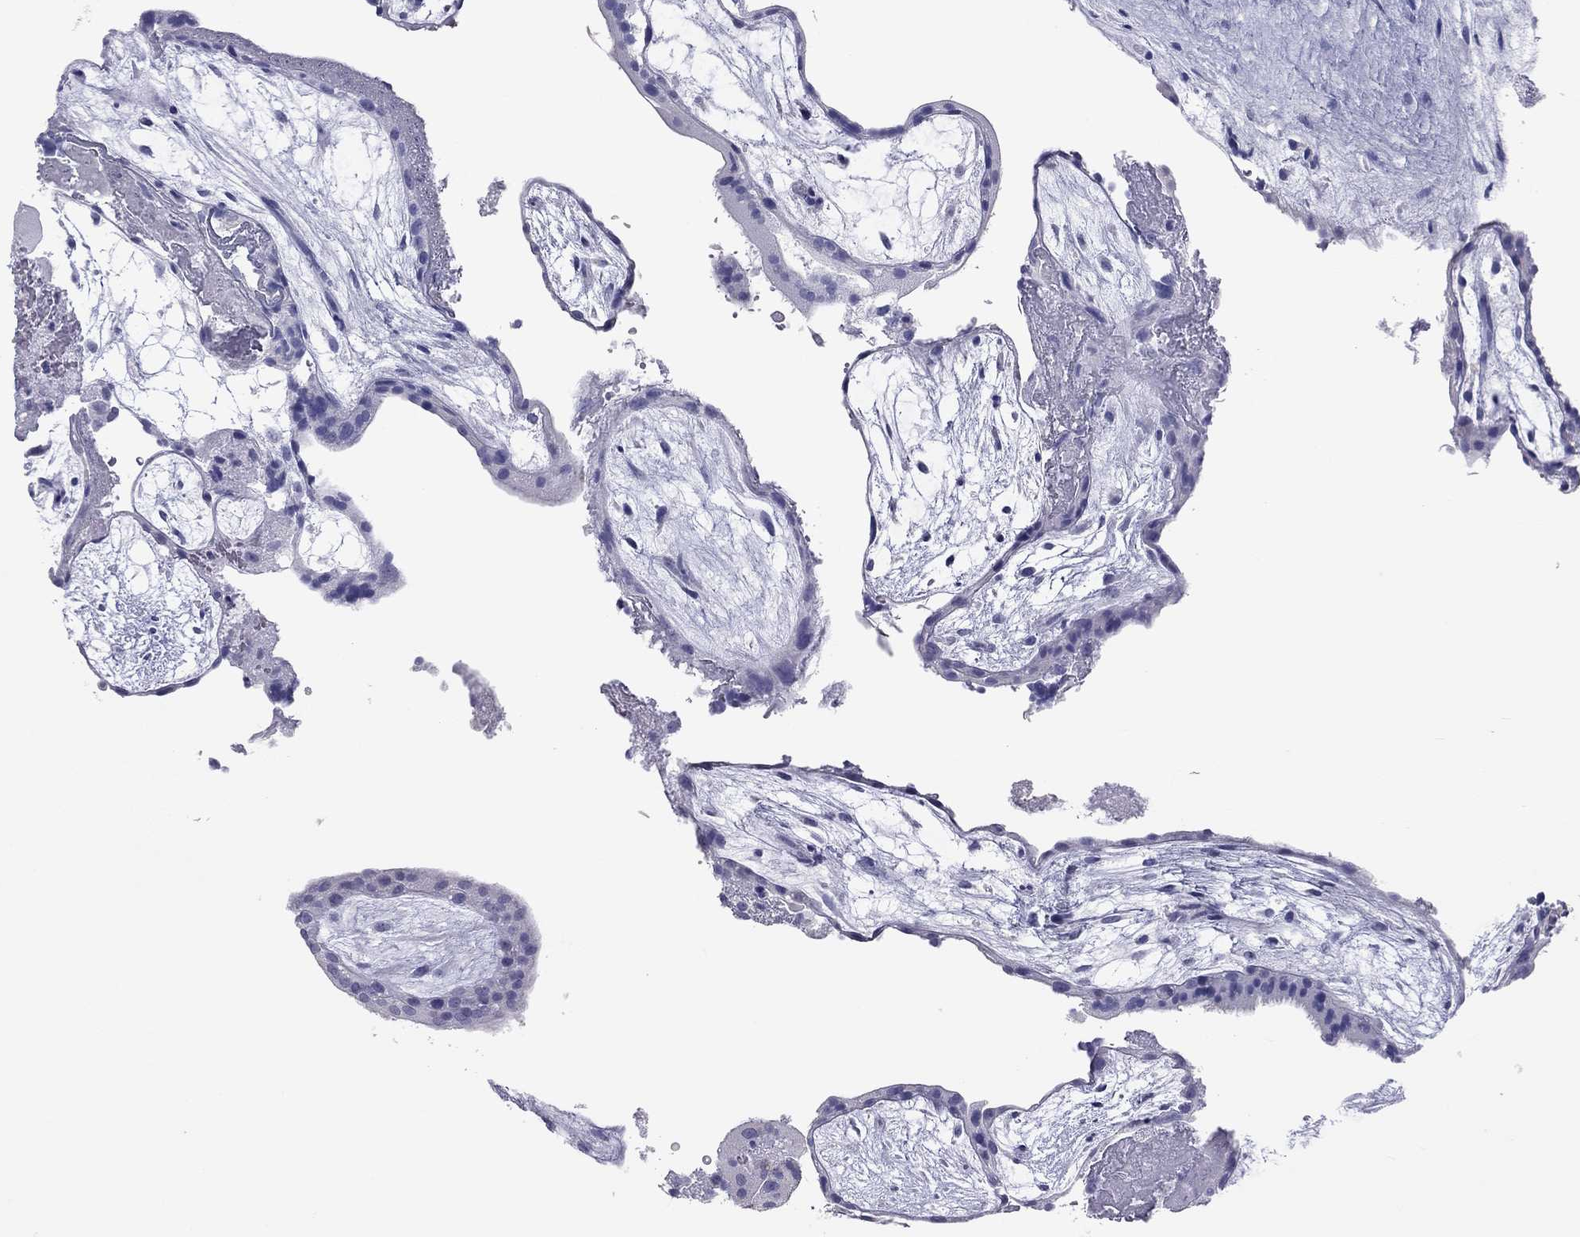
{"staining": {"intensity": "negative", "quantity": "none", "location": "none"}, "tissue": "placenta", "cell_type": "Decidual cells", "image_type": "normal", "snomed": [{"axis": "morphology", "description": "Normal tissue, NOS"}, {"axis": "topography", "description": "Placenta"}], "caption": "There is no significant expression in decidual cells of placenta. The staining was performed using DAB (3,3'-diaminobenzidine) to visualize the protein expression in brown, while the nuclei were stained in blue with hematoxylin (Magnification: 20x).", "gene": "KLRG1", "patient": {"sex": "female", "age": 19}}